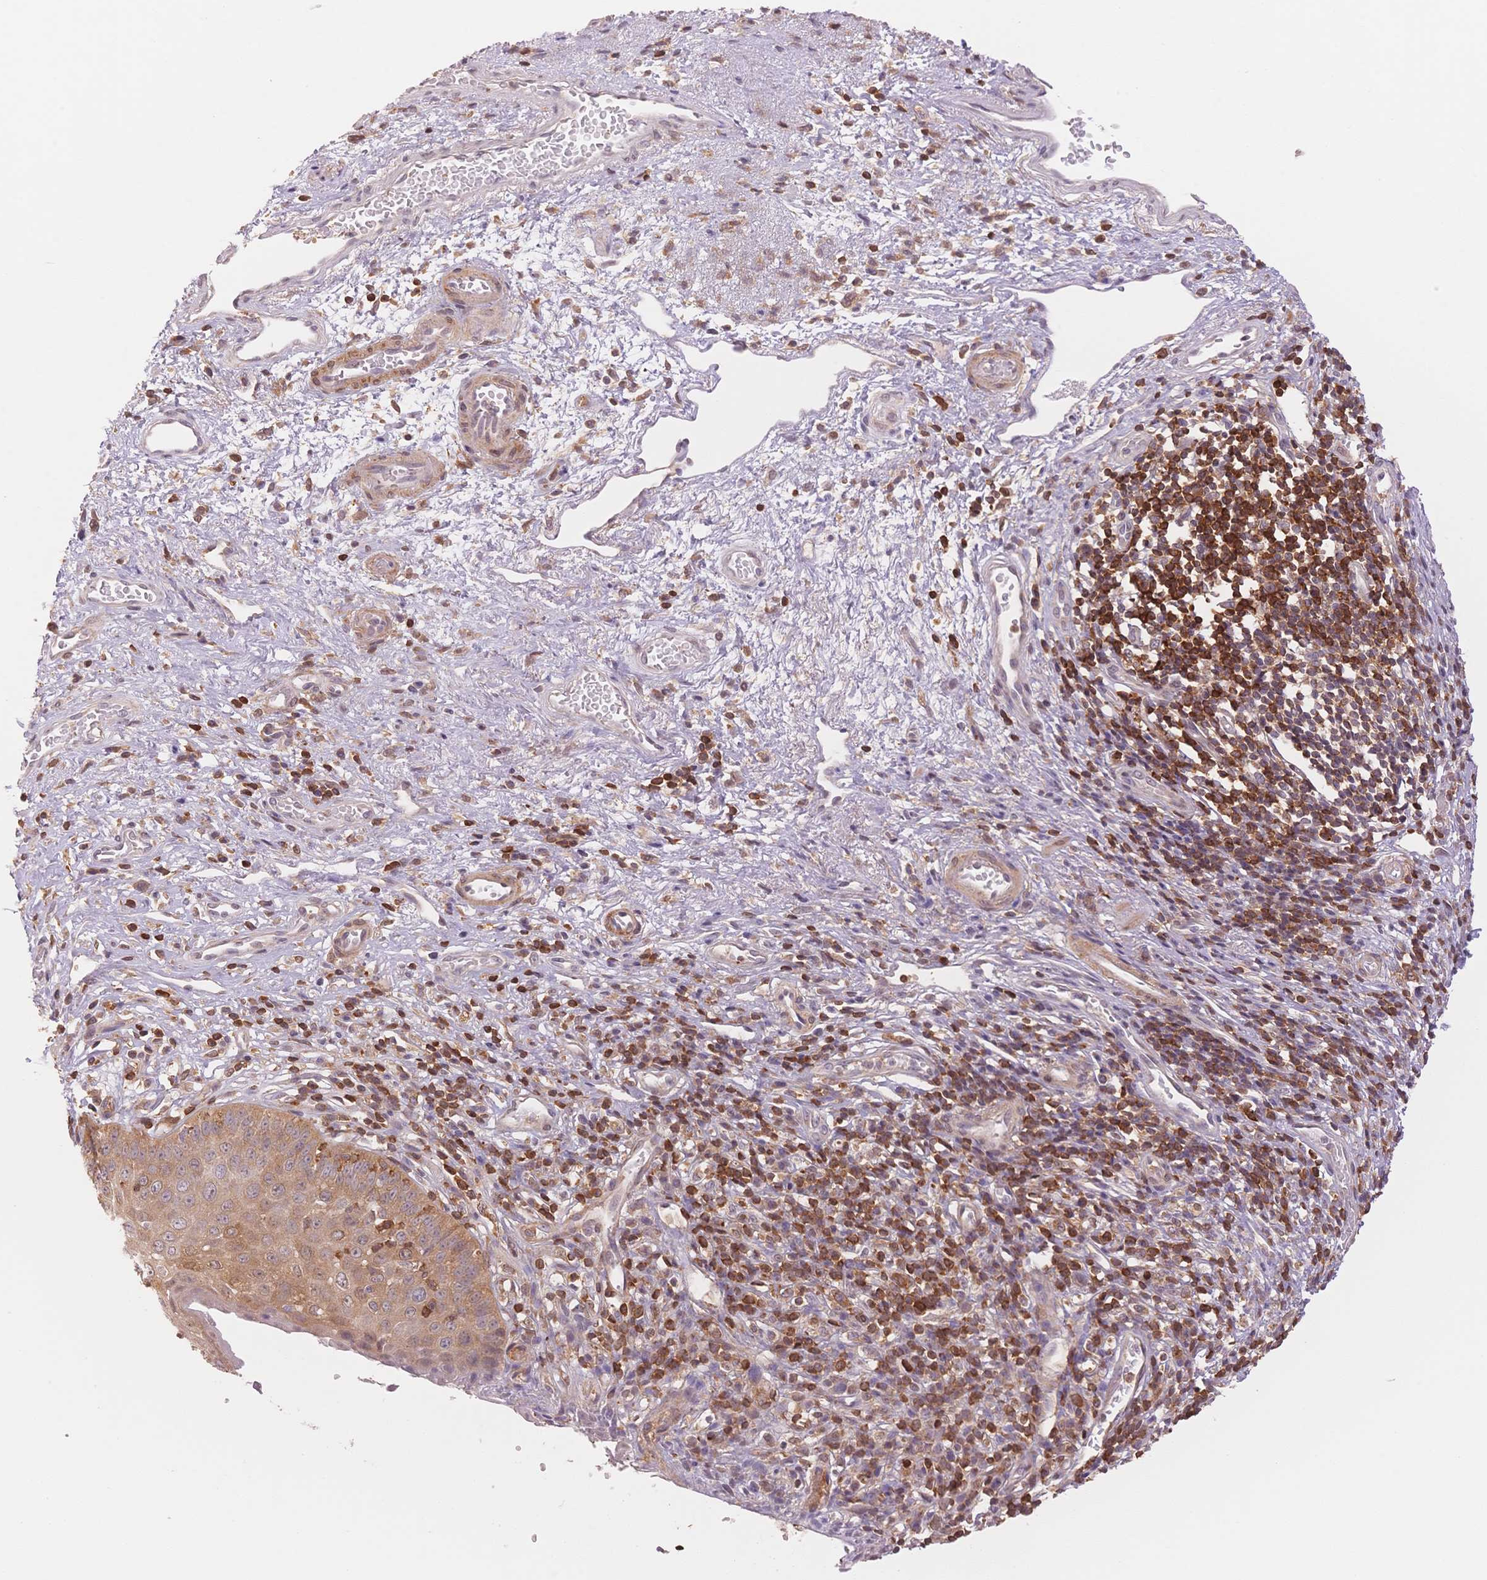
{"staining": {"intensity": "moderate", "quantity": "25%-75%", "location": "cytoplasmic/membranous"}, "tissue": "esophagus", "cell_type": "Squamous epithelial cells", "image_type": "normal", "snomed": [{"axis": "morphology", "description": "Normal tissue, NOS"}, {"axis": "topography", "description": "Esophagus"}], "caption": "The micrograph reveals immunohistochemical staining of unremarkable esophagus. There is moderate cytoplasmic/membranous positivity is seen in about 25%-75% of squamous epithelial cells.", "gene": "STK39", "patient": {"sex": "male", "age": 71}}